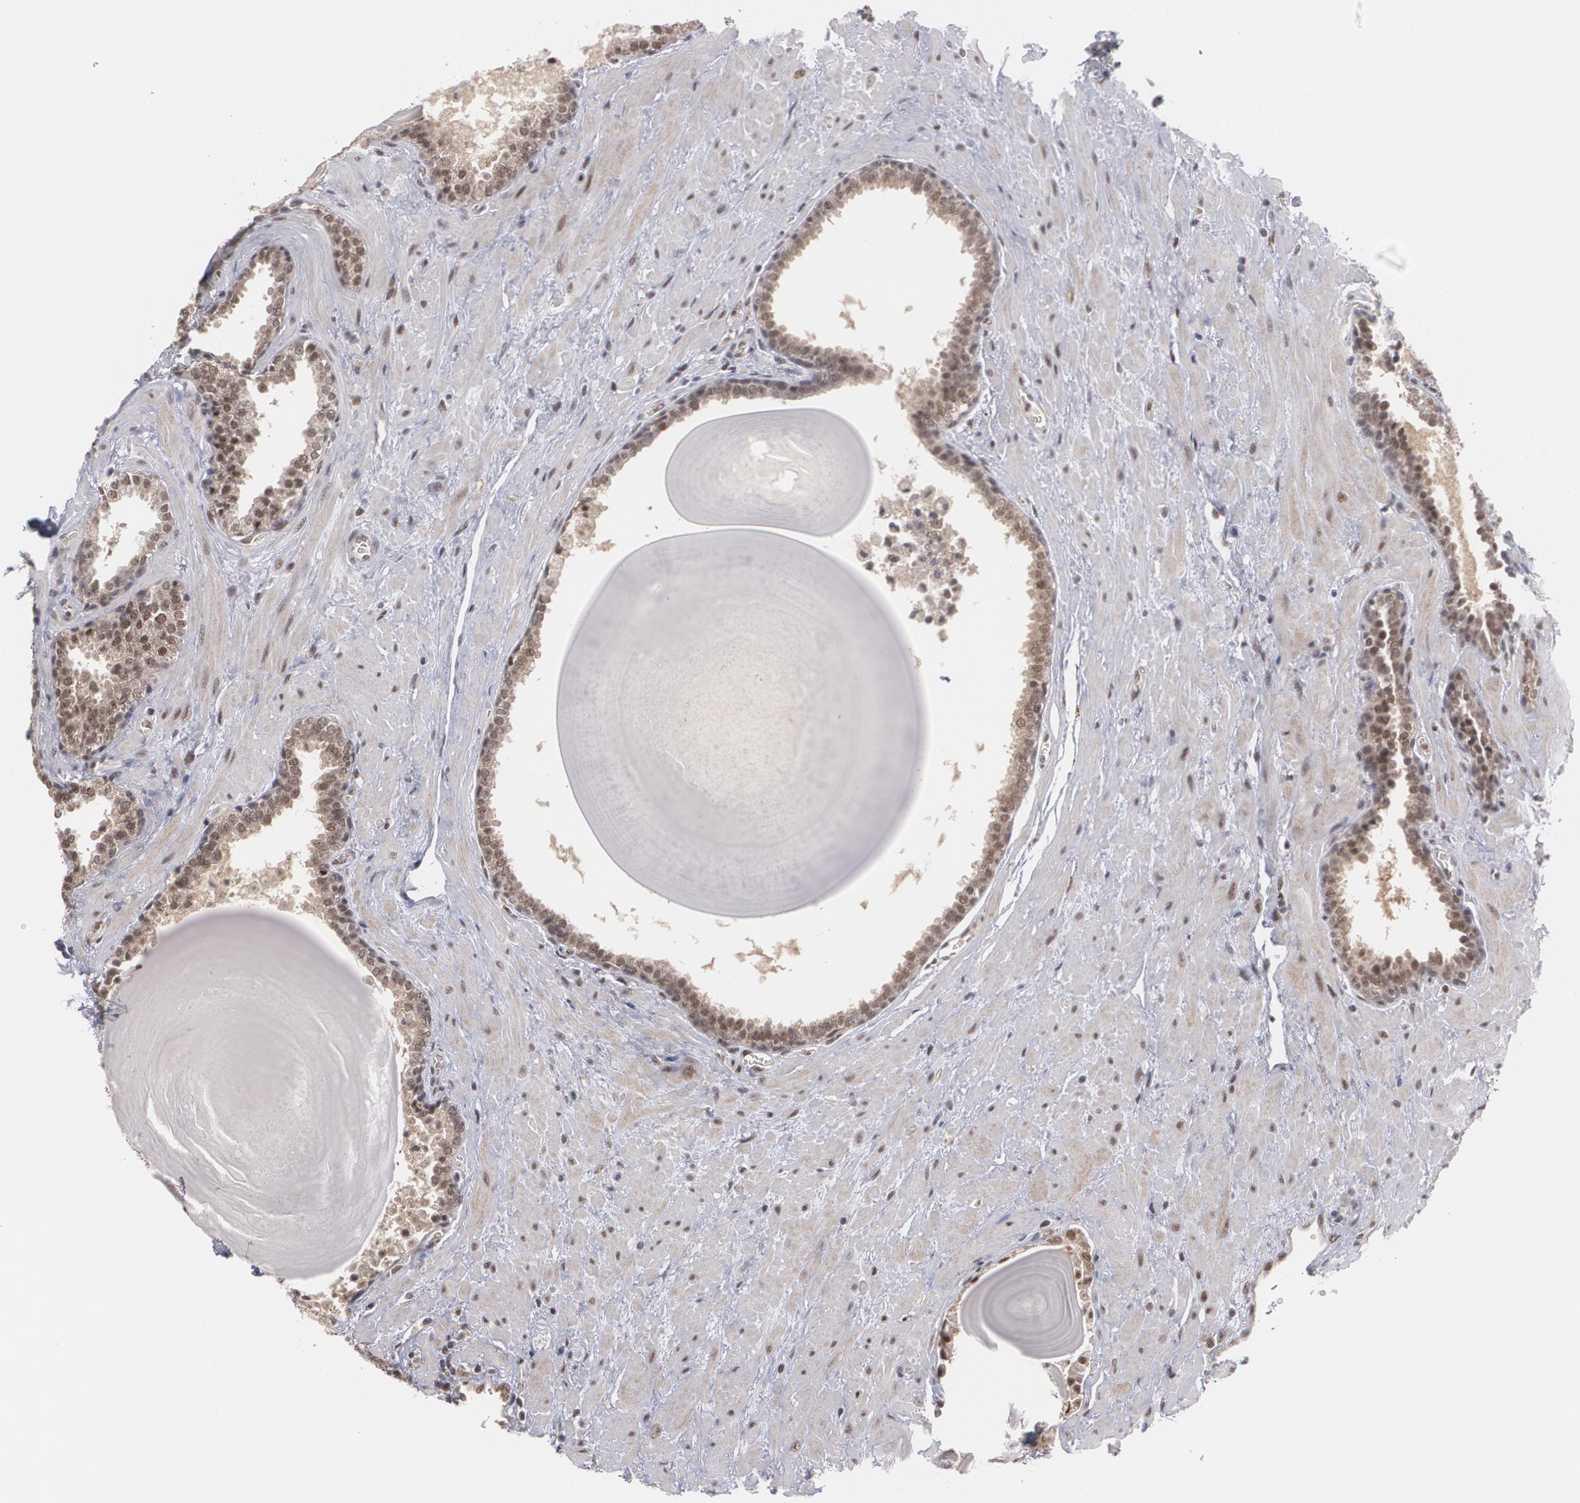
{"staining": {"intensity": "moderate", "quantity": ">75%", "location": "nuclear"}, "tissue": "prostate", "cell_type": "Glandular cells", "image_type": "normal", "snomed": [{"axis": "morphology", "description": "Normal tissue, NOS"}, {"axis": "topography", "description": "Prostate"}], "caption": "Protein staining of benign prostate reveals moderate nuclear expression in approximately >75% of glandular cells.", "gene": "INTS6L", "patient": {"sex": "male", "age": 51}}